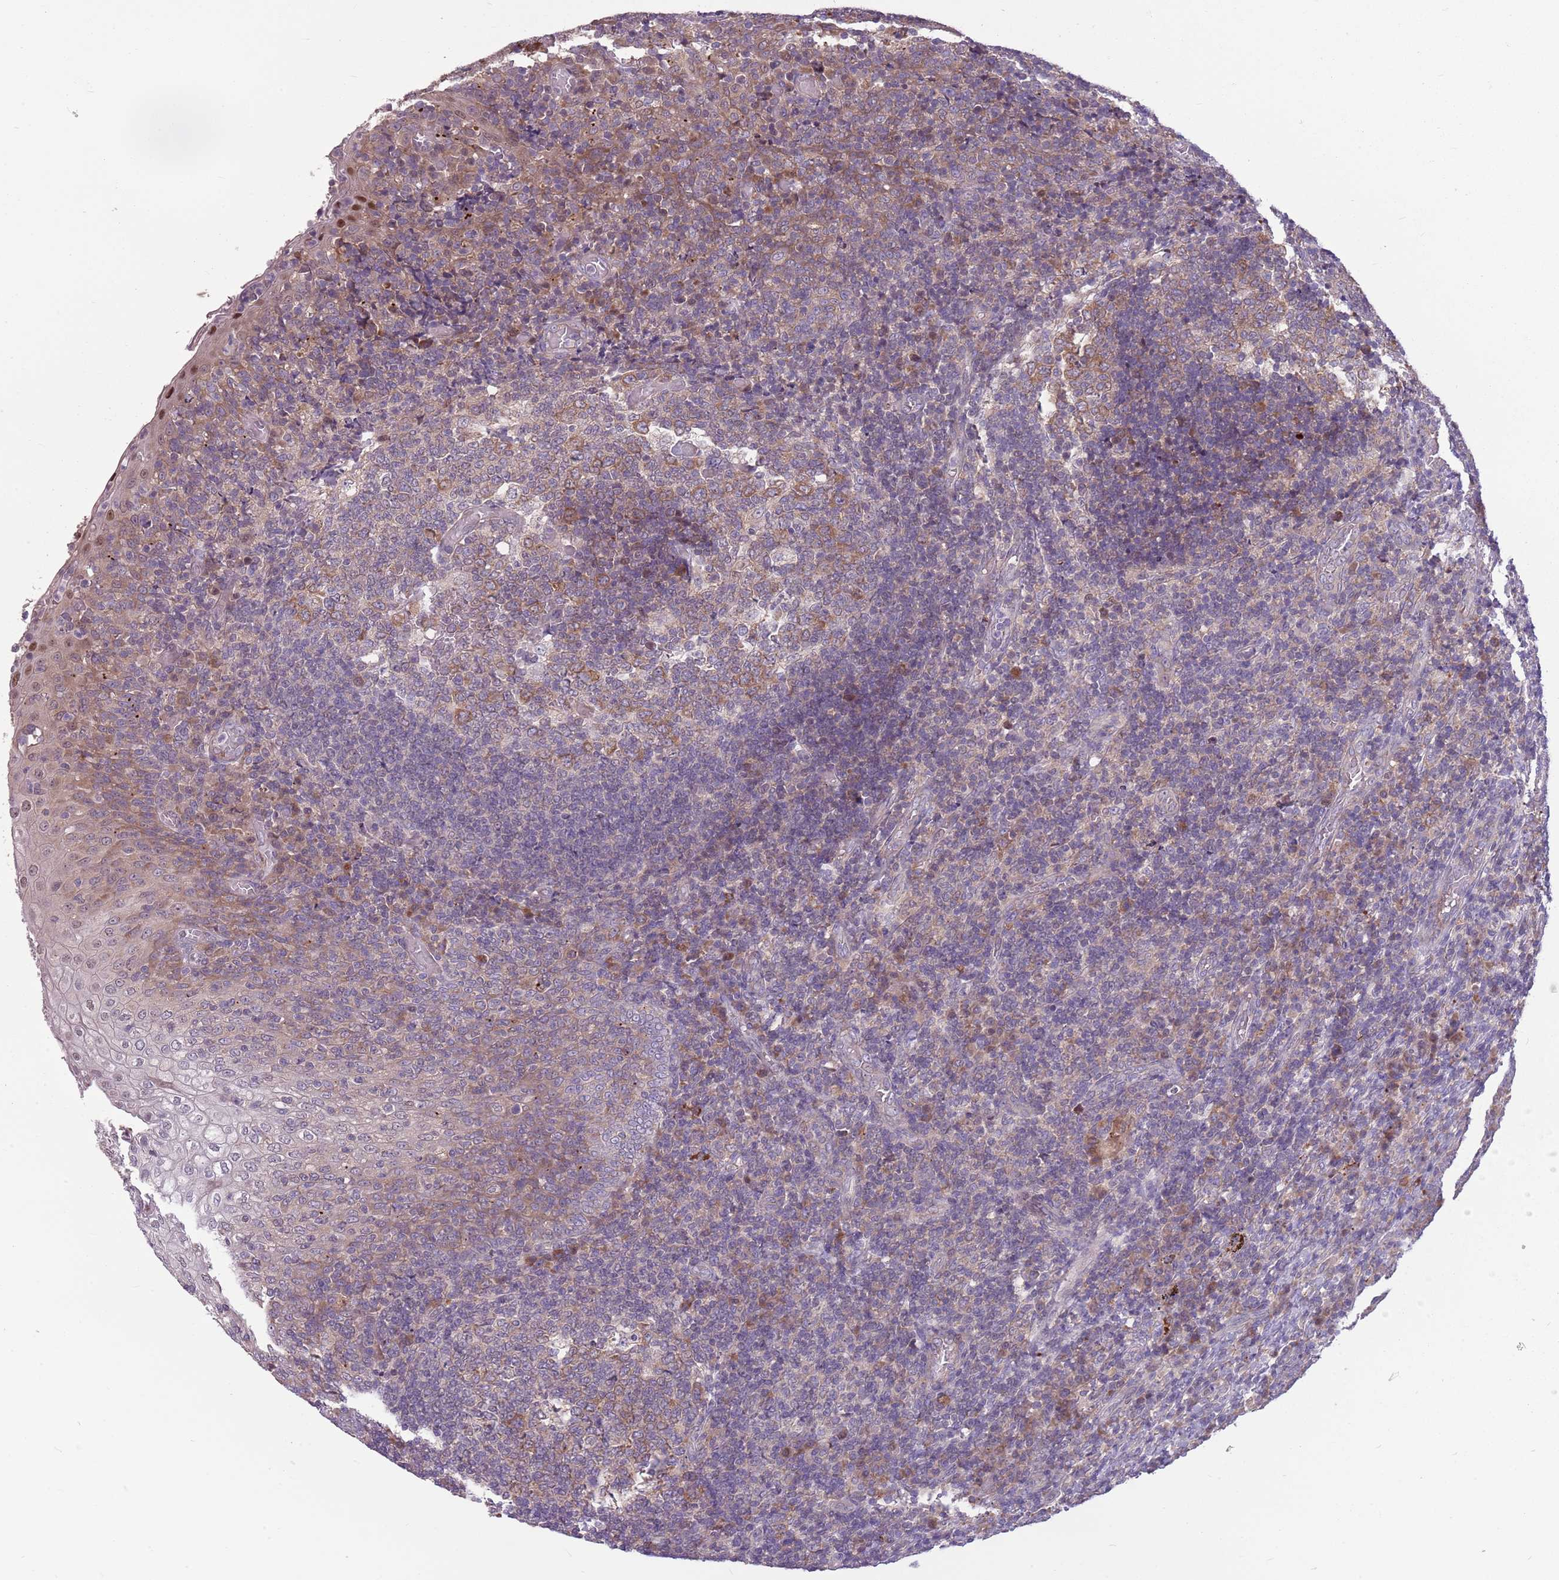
{"staining": {"intensity": "moderate", "quantity": "<25%", "location": "cytoplasmic/membranous"}, "tissue": "tonsil", "cell_type": "Germinal center cells", "image_type": "normal", "snomed": [{"axis": "morphology", "description": "Normal tissue, NOS"}, {"axis": "topography", "description": "Tonsil"}], "caption": "This image exhibits immunohistochemistry staining of benign human tonsil, with low moderate cytoplasmic/membranous expression in approximately <25% of germinal center cells.", "gene": "PPP1R27", "patient": {"sex": "female", "age": 19}}